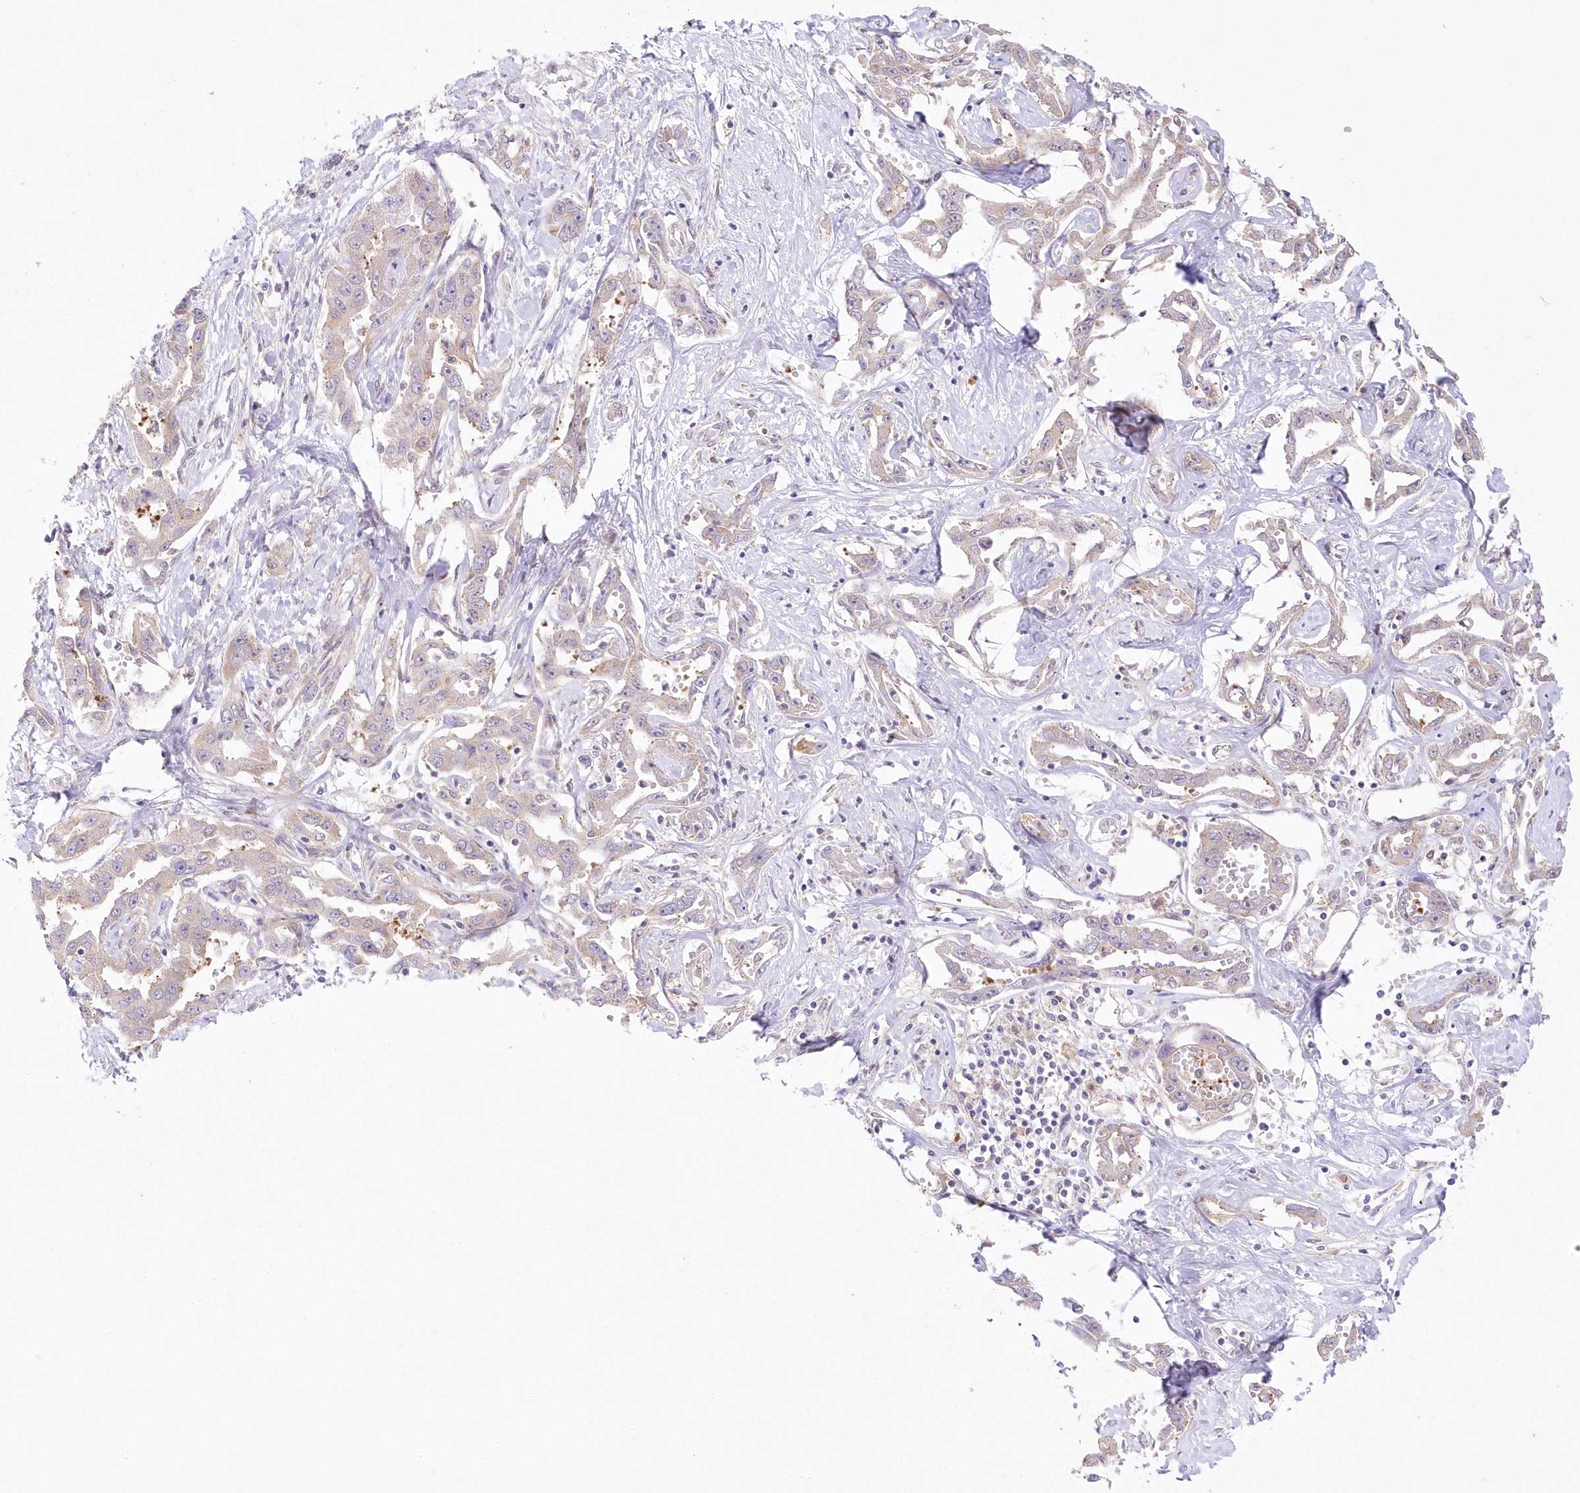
{"staining": {"intensity": "weak", "quantity": "25%-75%", "location": "cytoplasmic/membranous"}, "tissue": "liver cancer", "cell_type": "Tumor cells", "image_type": "cancer", "snomed": [{"axis": "morphology", "description": "Cholangiocarcinoma"}, {"axis": "topography", "description": "Liver"}], "caption": "DAB (3,3'-diaminobenzidine) immunohistochemical staining of cholangiocarcinoma (liver) shows weak cytoplasmic/membranous protein positivity in approximately 25%-75% of tumor cells.", "gene": "RNPEP", "patient": {"sex": "male", "age": 59}}